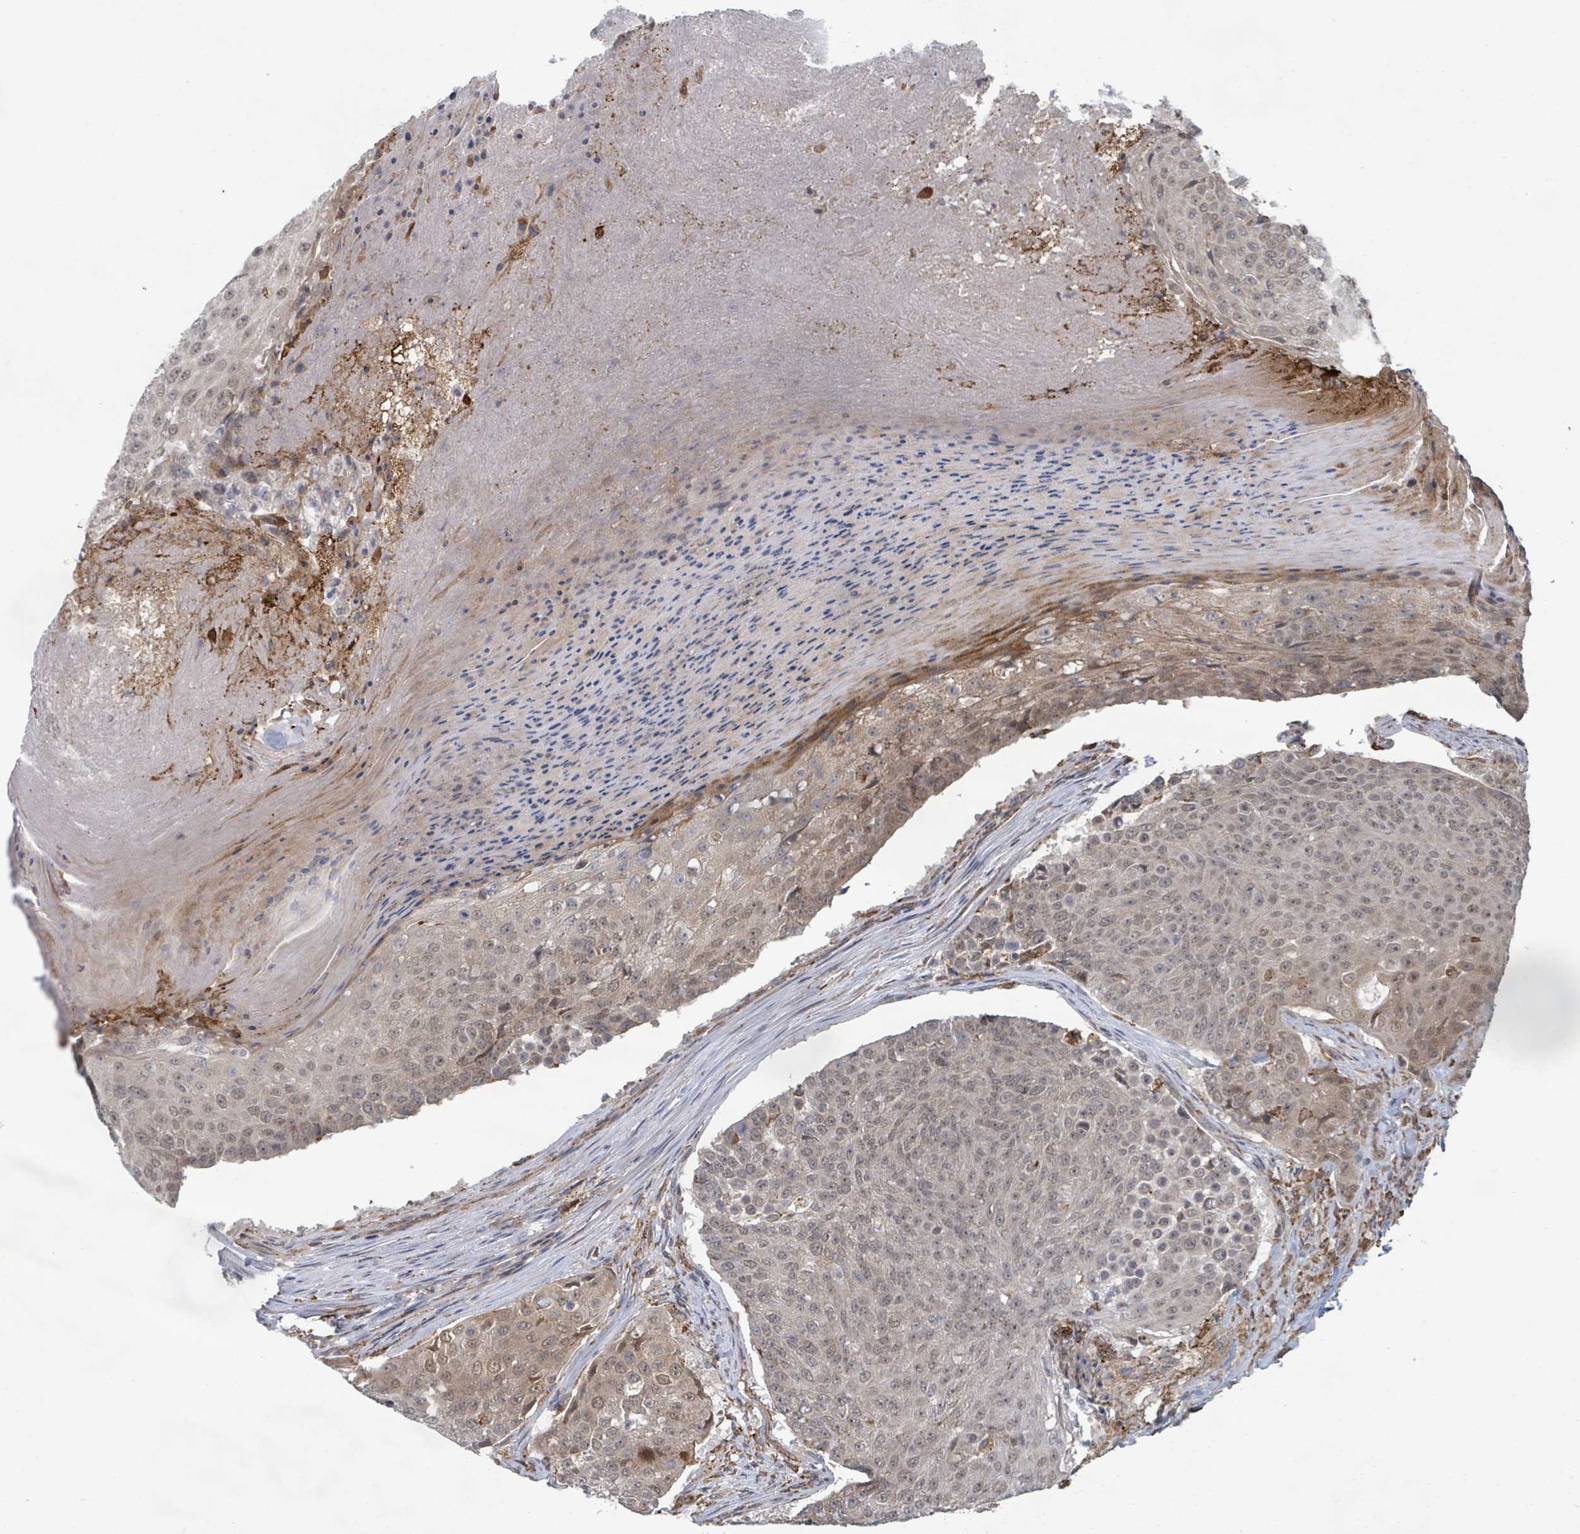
{"staining": {"intensity": "weak", "quantity": ">75%", "location": "nuclear"}, "tissue": "urothelial cancer", "cell_type": "Tumor cells", "image_type": "cancer", "snomed": [{"axis": "morphology", "description": "Urothelial carcinoma, High grade"}, {"axis": "topography", "description": "Urinary bladder"}], "caption": "Urothelial cancer was stained to show a protein in brown. There is low levels of weak nuclear expression in approximately >75% of tumor cells.", "gene": "SHROOM2", "patient": {"sex": "female", "age": 63}}